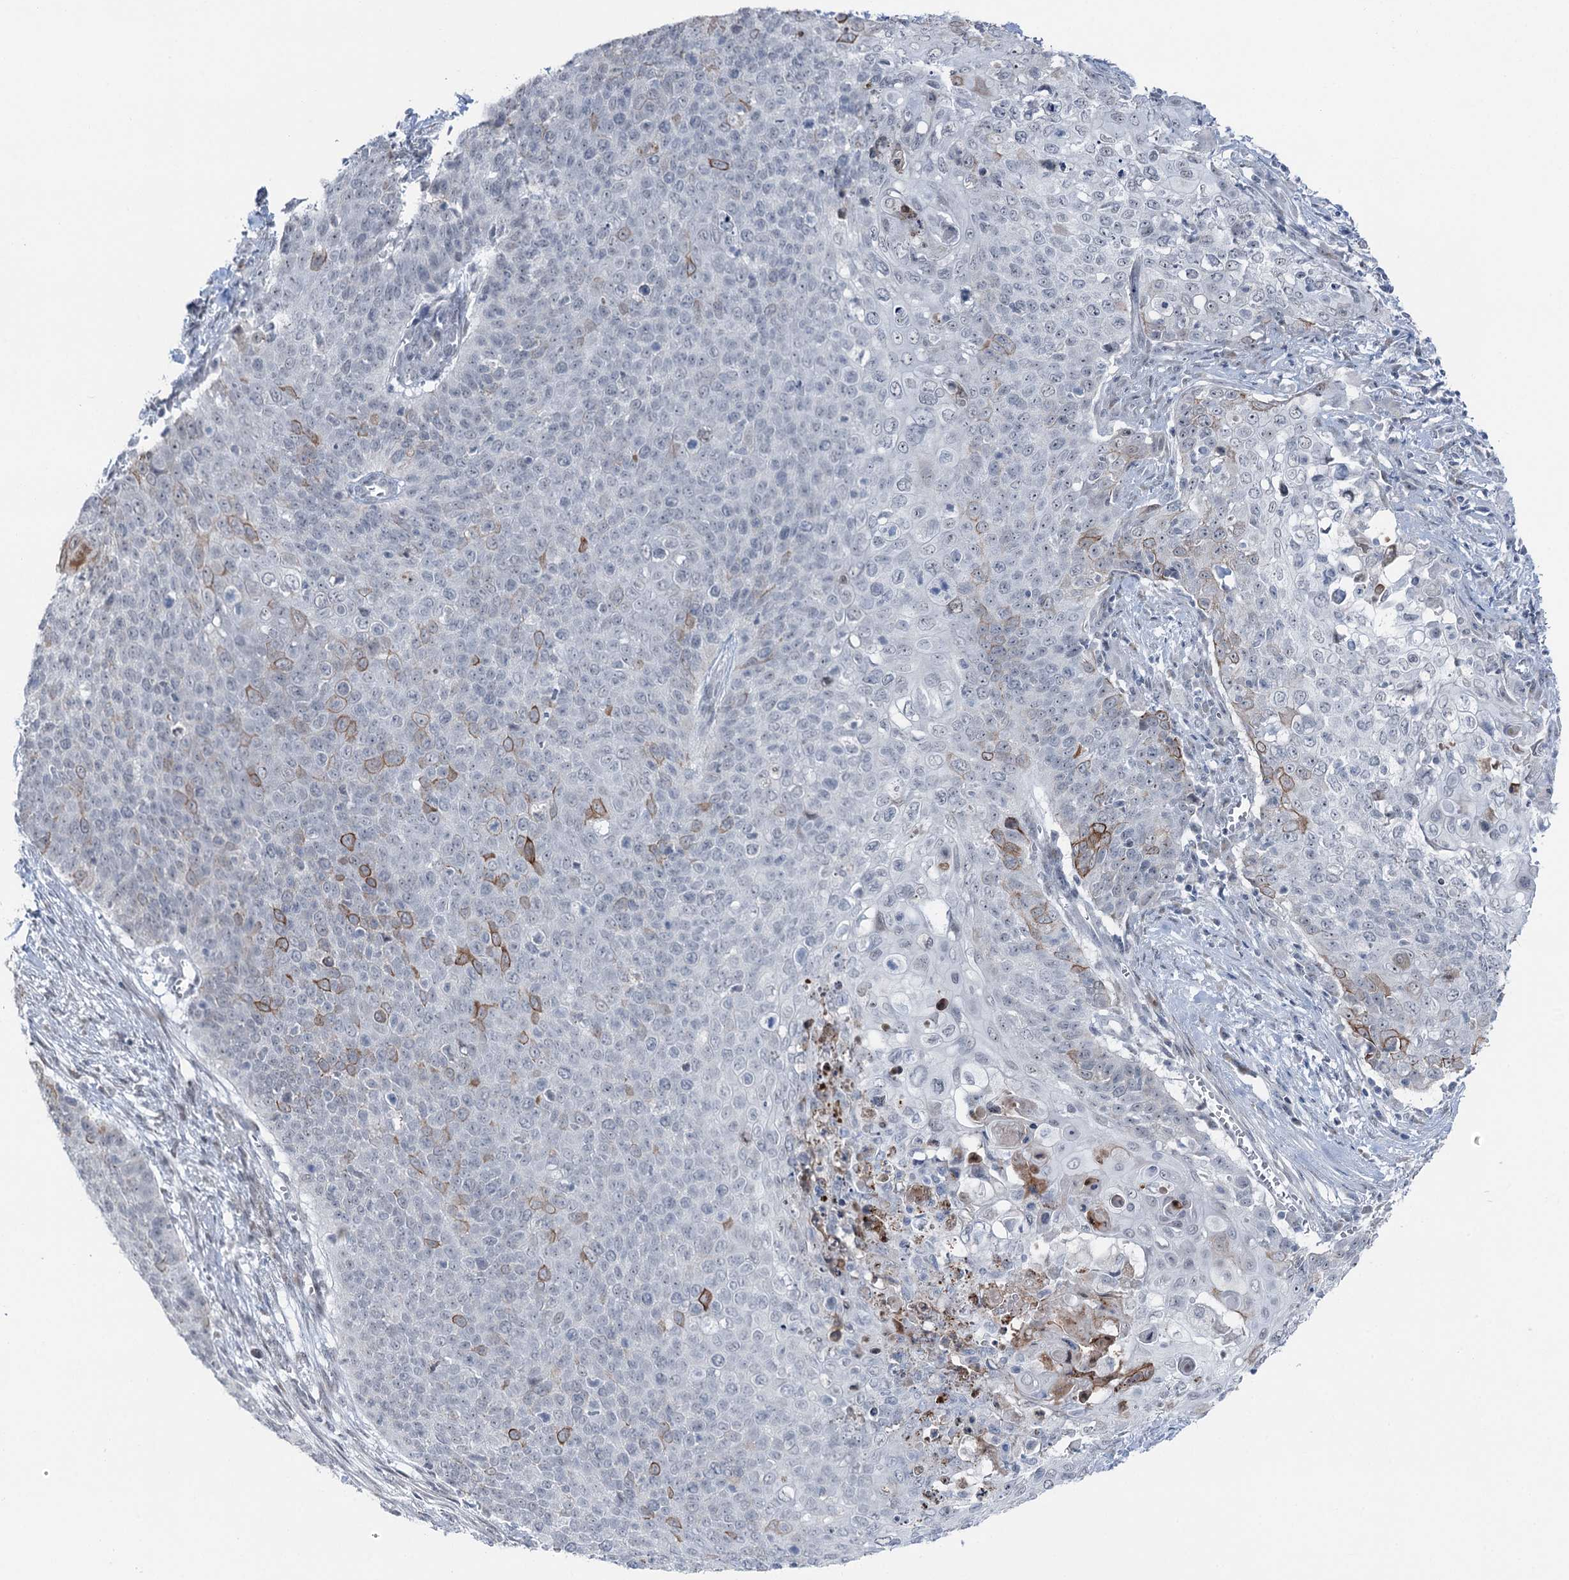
{"staining": {"intensity": "moderate", "quantity": "<25%", "location": "cytoplasmic/membranous"}, "tissue": "cervical cancer", "cell_type": "Tumor cells", "image_type": "cancer", "snomed": [{"axis": "morphology", "description": "Squamous cell carcinoma, NOS"}, {"axis": "topography", "description": "Cervix"}], "caption": "About <25% of tumor cells in cervical cancer (squamous cell carcinoma) exhibit moderate cytoplasmic/membranous protein staining as visualized by brown immunohistochemical staining.", "gene": "STEEP1", "patient": {"sex": "female", "age": 39}}